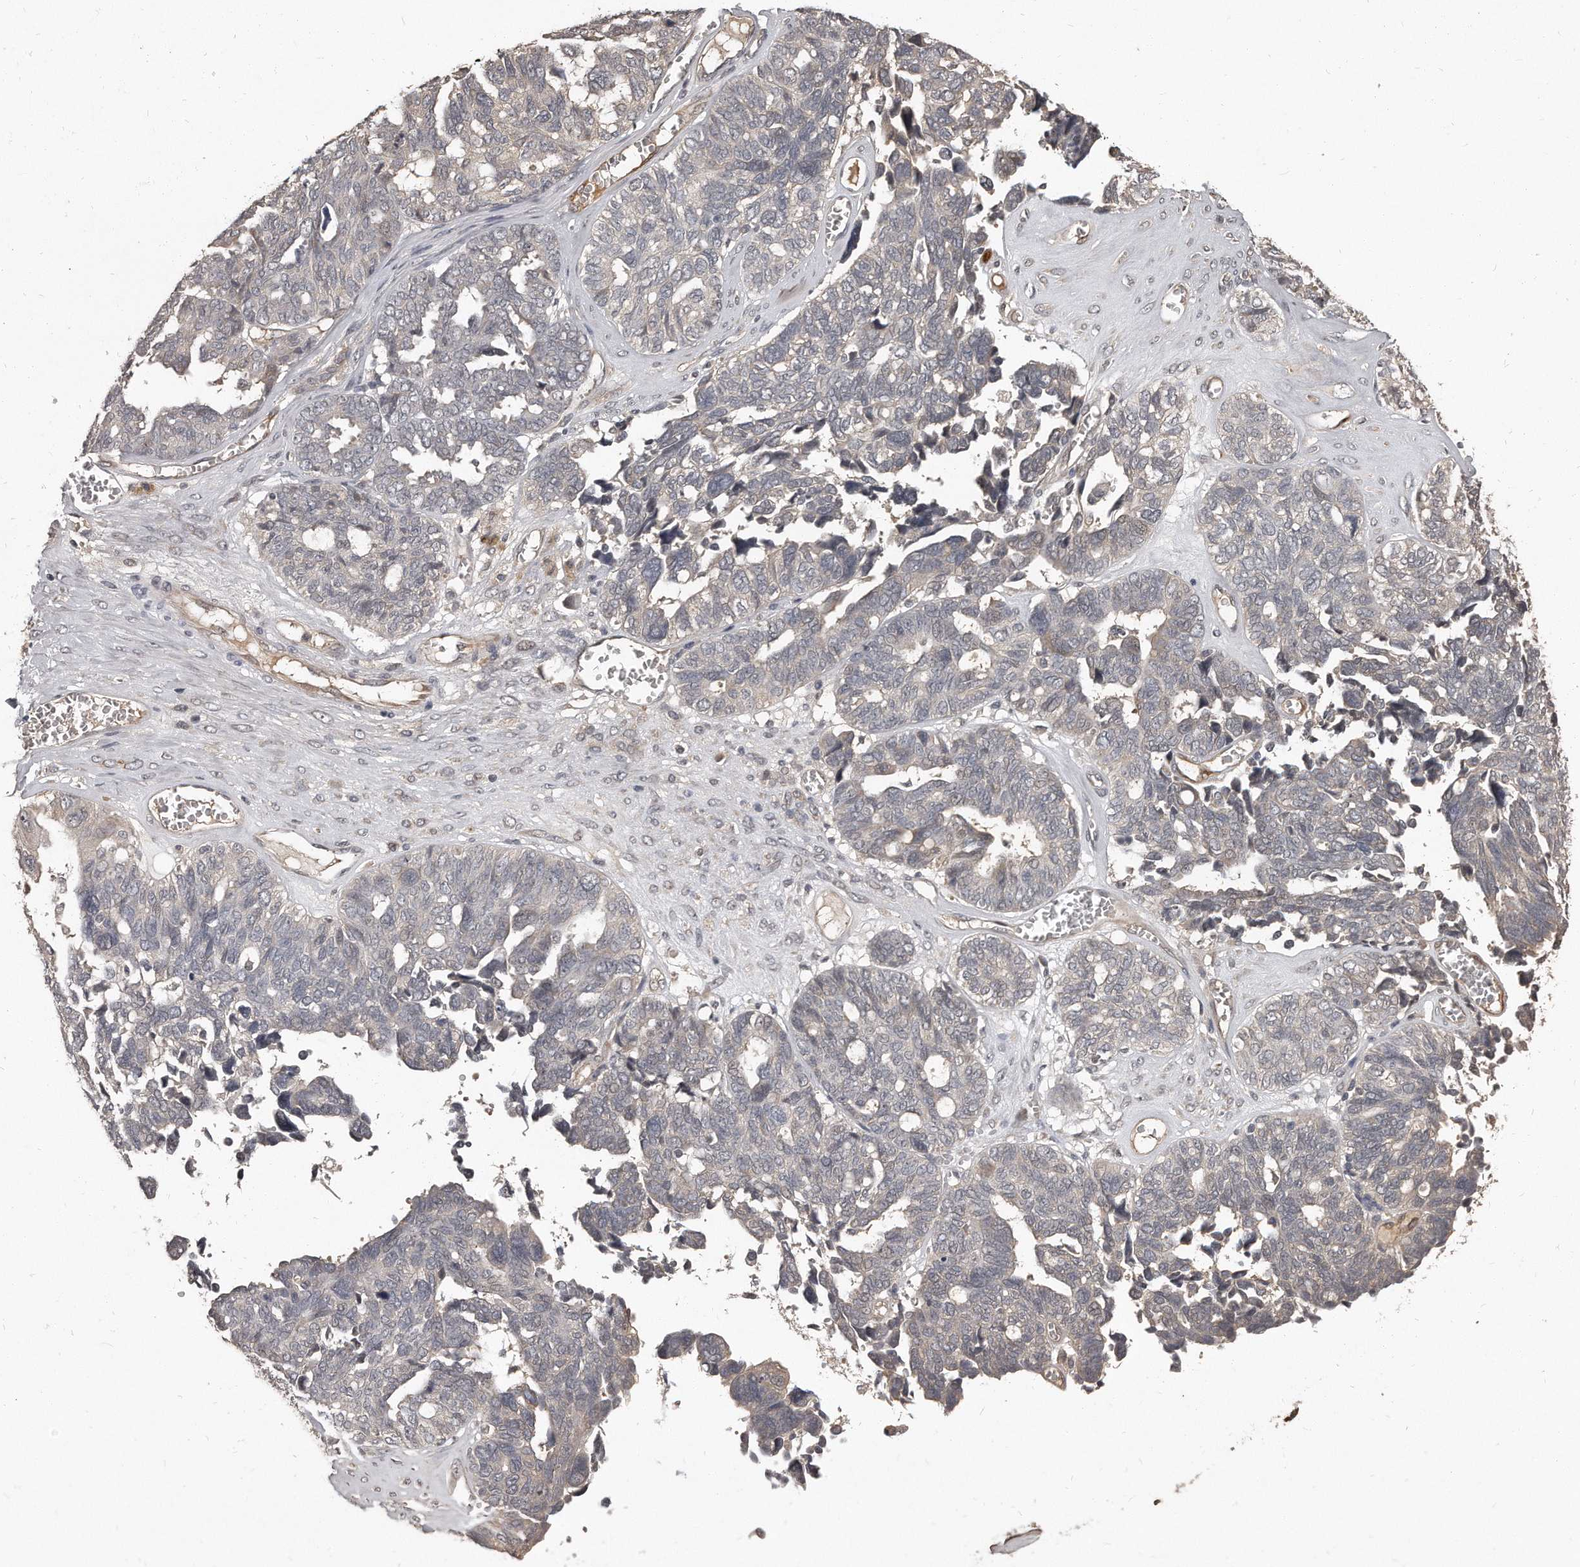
{"staining": {"intensity": "negative", "quantity": "none", "location": "none"}, "tissue": "ovarian cancer", "cell_type": "Tumor cells", "image_type": "cancer", "snomed": [{"axis": "morphology", "description": "Cystadenocarcinoma, serous, NOS"}, {"axis": "topography", "description": "Ovary"}], "caption": "Tumor cells are negative for protein expression in human ovarian cancer.", "gene": "GRB10", "patient": {"sex": "female", "age": 79}}